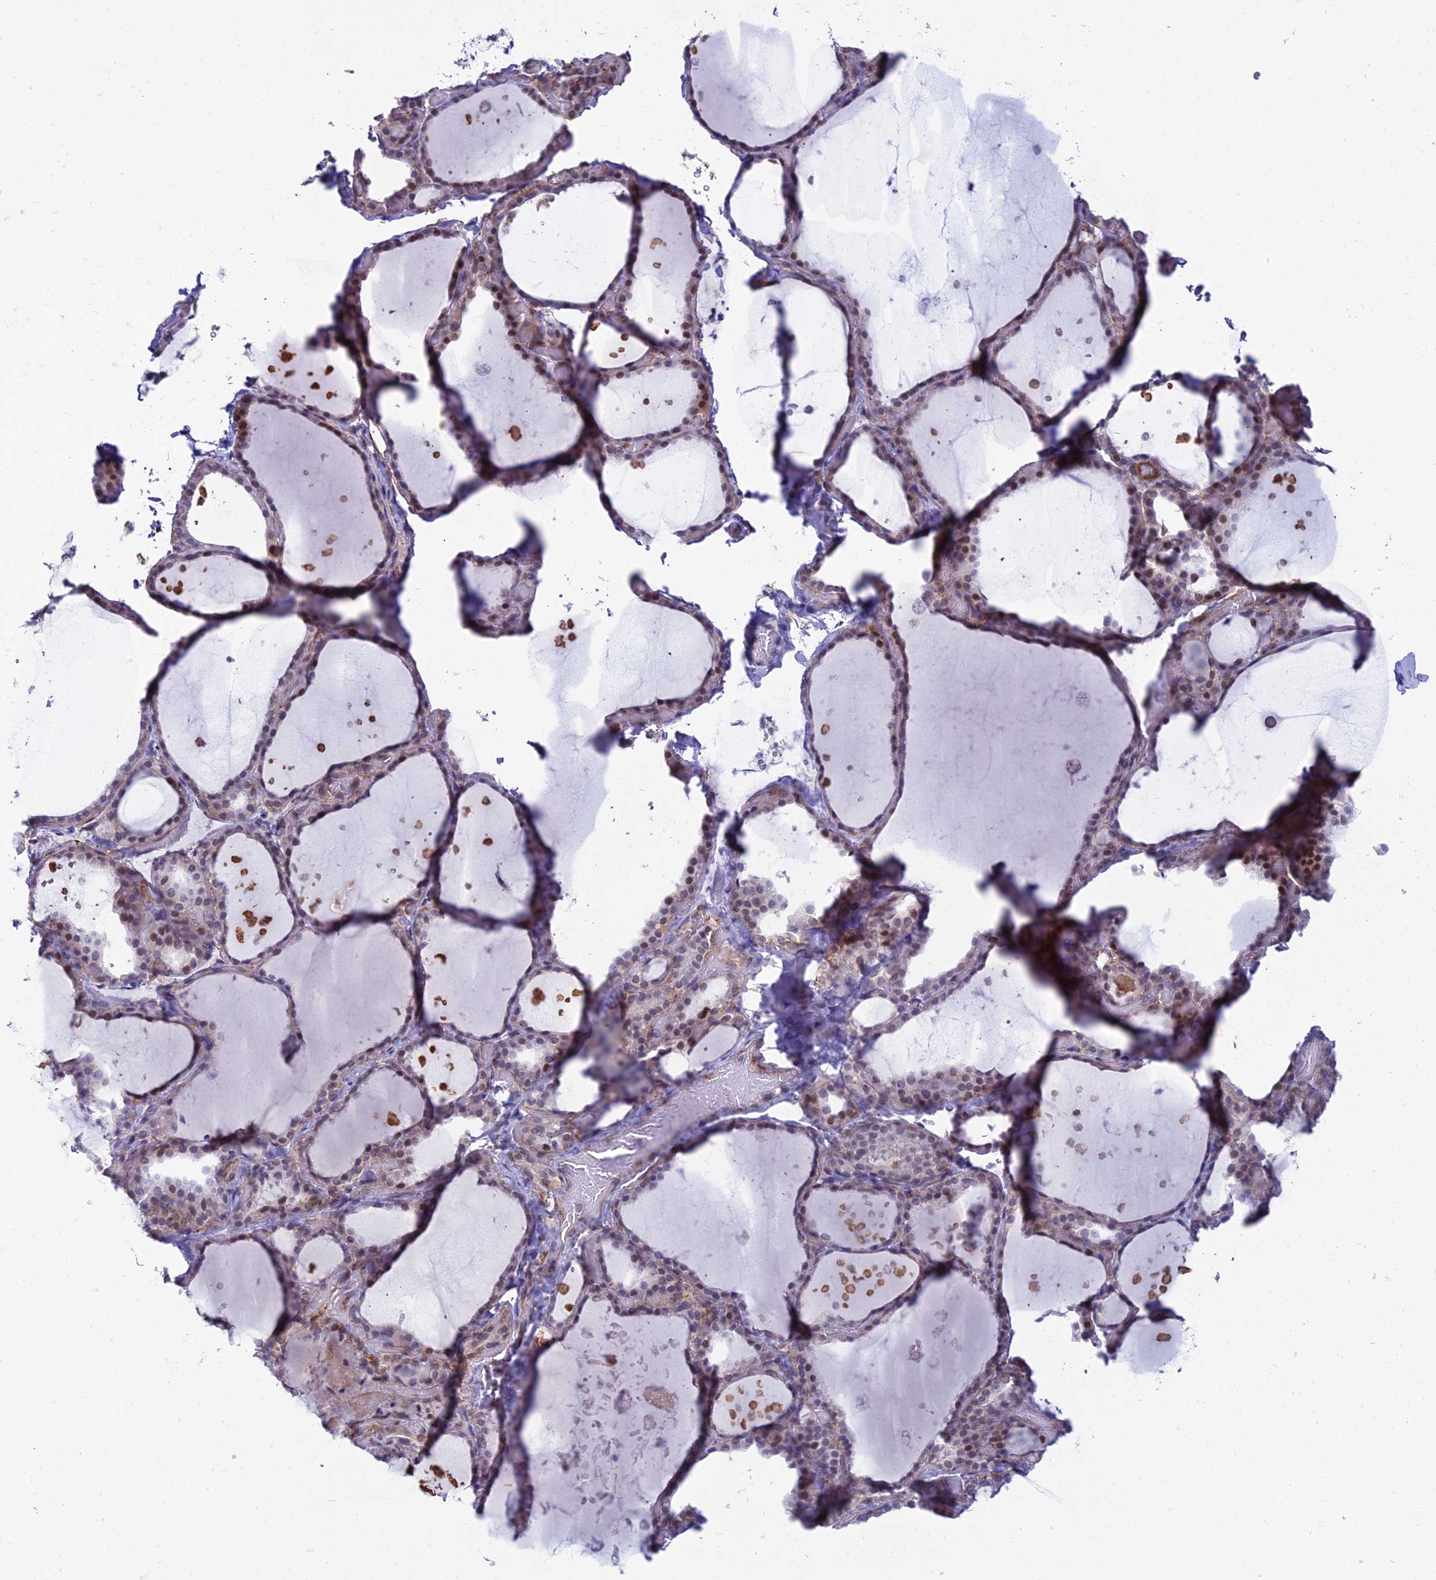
{"staining": {"intensity": "weak", "quantity": "25%-75%", "location": "cytoplasmic/membranous,nuclear"}, "tissue": "thyroid gland", "cell_type": "Glandular cells", "image_type": "normal", "snomed": [{"axis": "morphology", "description": "Normal tissue, NOS"}, {"axis": "topography", "description": "Thyroid gland"}], "caption": "An image showing weak cytoplasmic/membranous,nuclear staining in about 25%-75% of glandular cells in normal thyroid gland, as visualized by brown immunohistochemical staining.", "gene": "SAPCD2", "patient": {"sex": "female", "age": 44}}